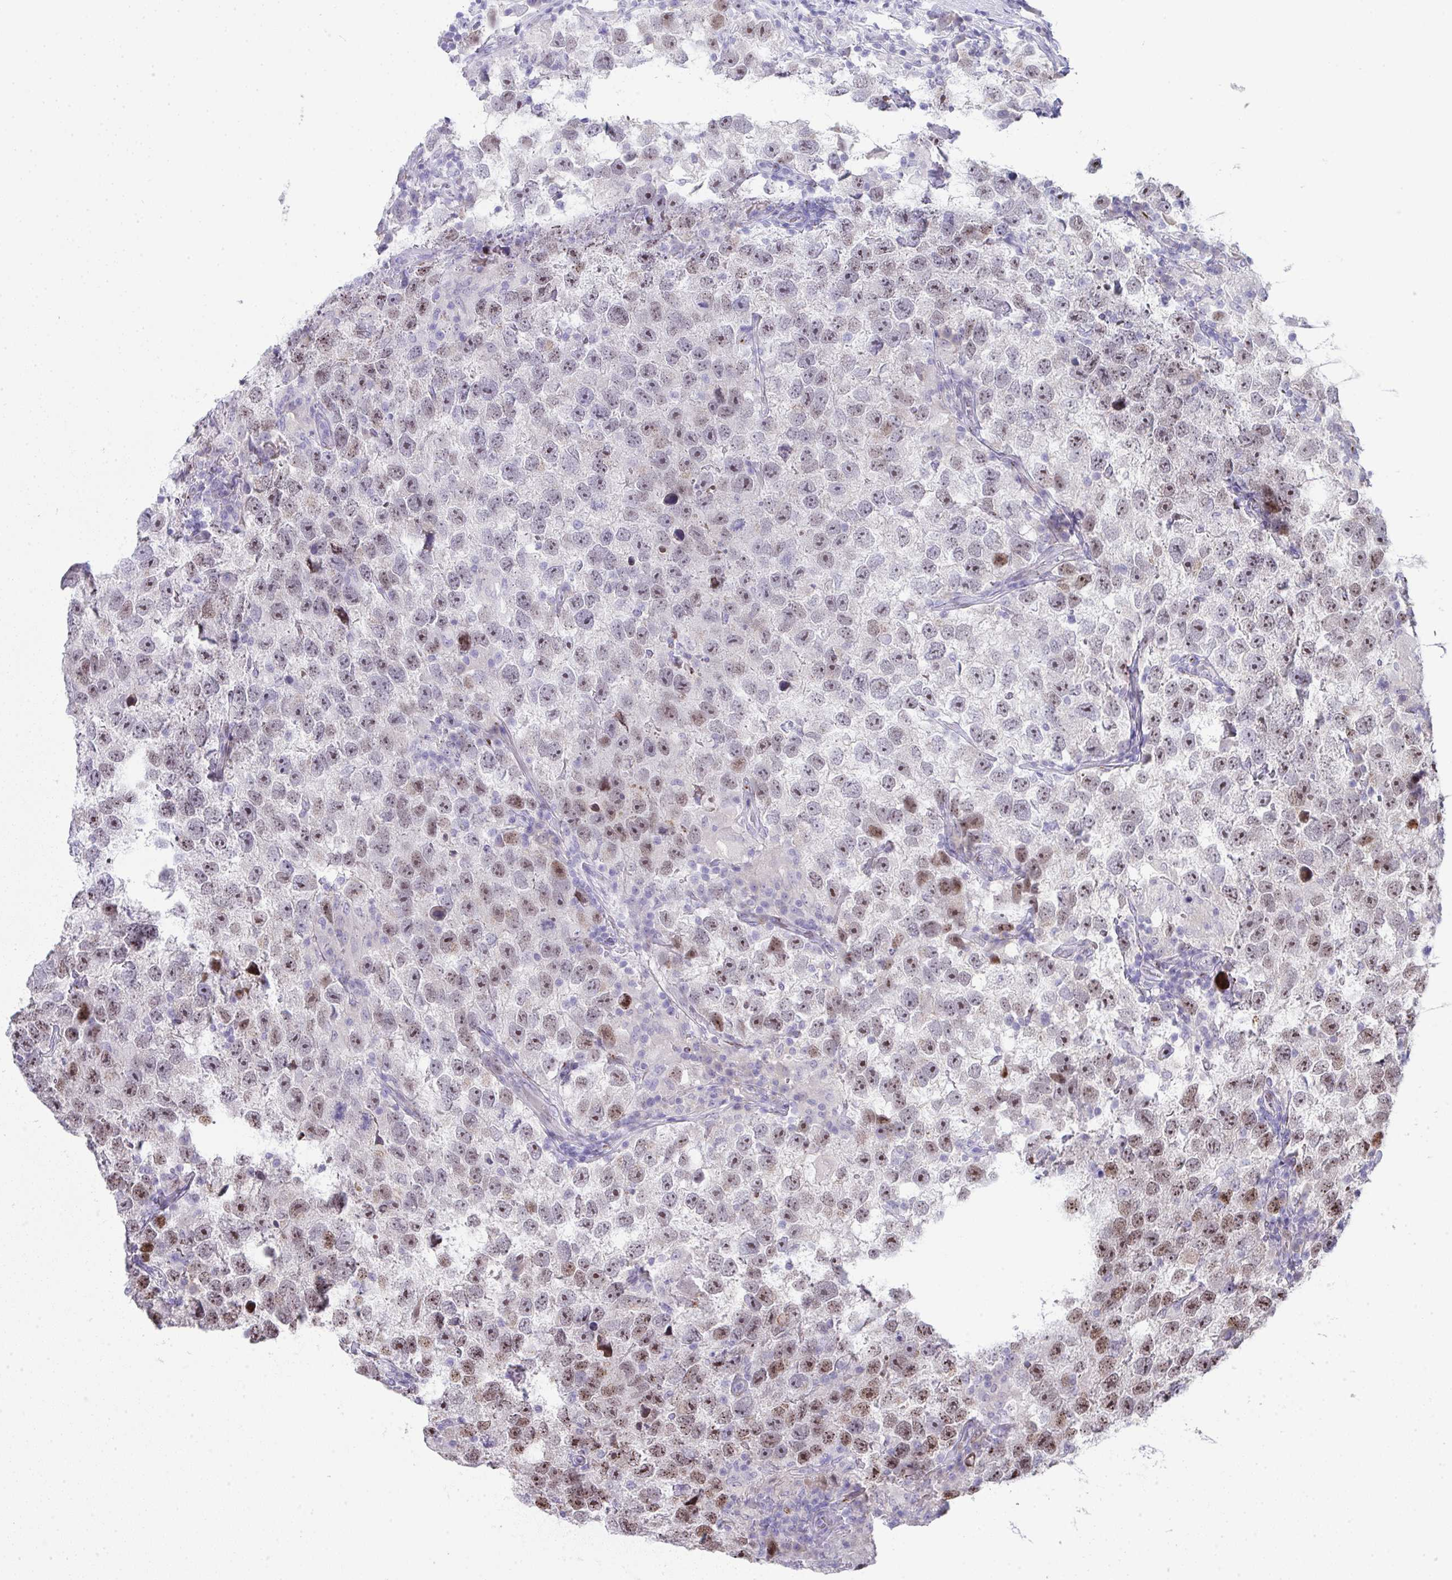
{"staining": {"intensity": "moderate", "quantity": "25%-75%", "location": "nuclear"}, "tissue": "testis cancer", "cell_type": "Tumor cells", "image_type": "cancer", "snomed": [{"axis": "morphology", "description": "Seminoma, NOS"}, {"axis": "topography", "description": "Testis"}], "caption": "High-magnification brightfield microscopy of testis seminoma stained with DAB (brown) and counterstained with hematoxylin (blue). tumor cells exhibit moderate nuclear expression is seen in approximately25%-75% of cells.", "gene": "GALNT16", "patient": {"sex": "male", "age": 26}}